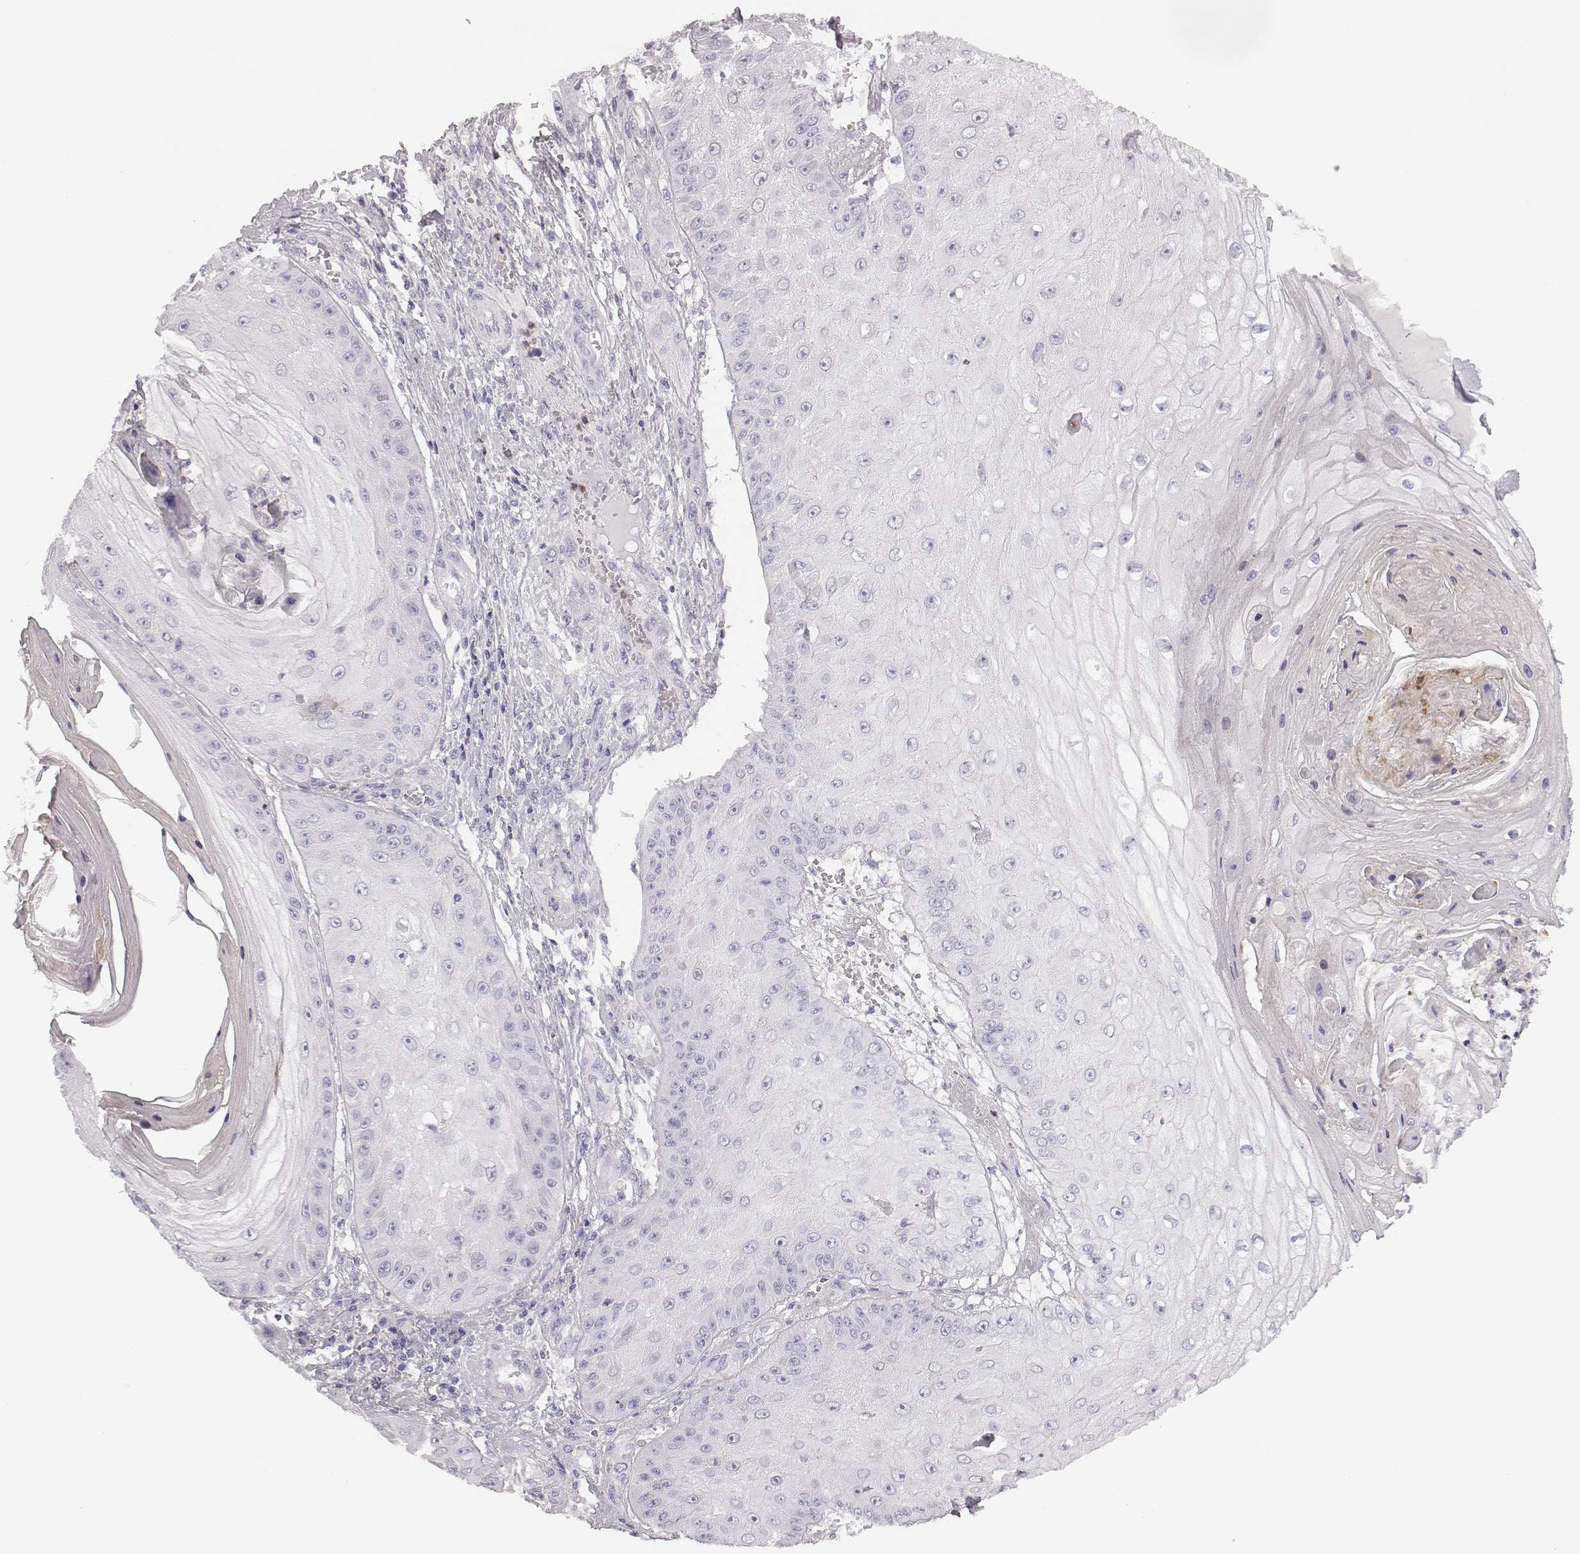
{"staining": {"intensity": "negative", "quantity": "none", "location": "none"}, "tissue": "skin cancer", "cell_type": "Tumor cells", "image_type": "cancer", "snomed": [{"axis": "morphology", "description": "Squamous cell carcinoma, NOS"}, {"axis": "topography", "description": "Skin"}], "caption": "This photomicrograph is of skin squamous cell carcinoma stained with immunohistochemistry to label a protein in brown with the nuclei are counter-stained blue. There is no expression in tumor cells.", "gene": "ADAM7", "patient": {"sex": "male", "age": 70}}